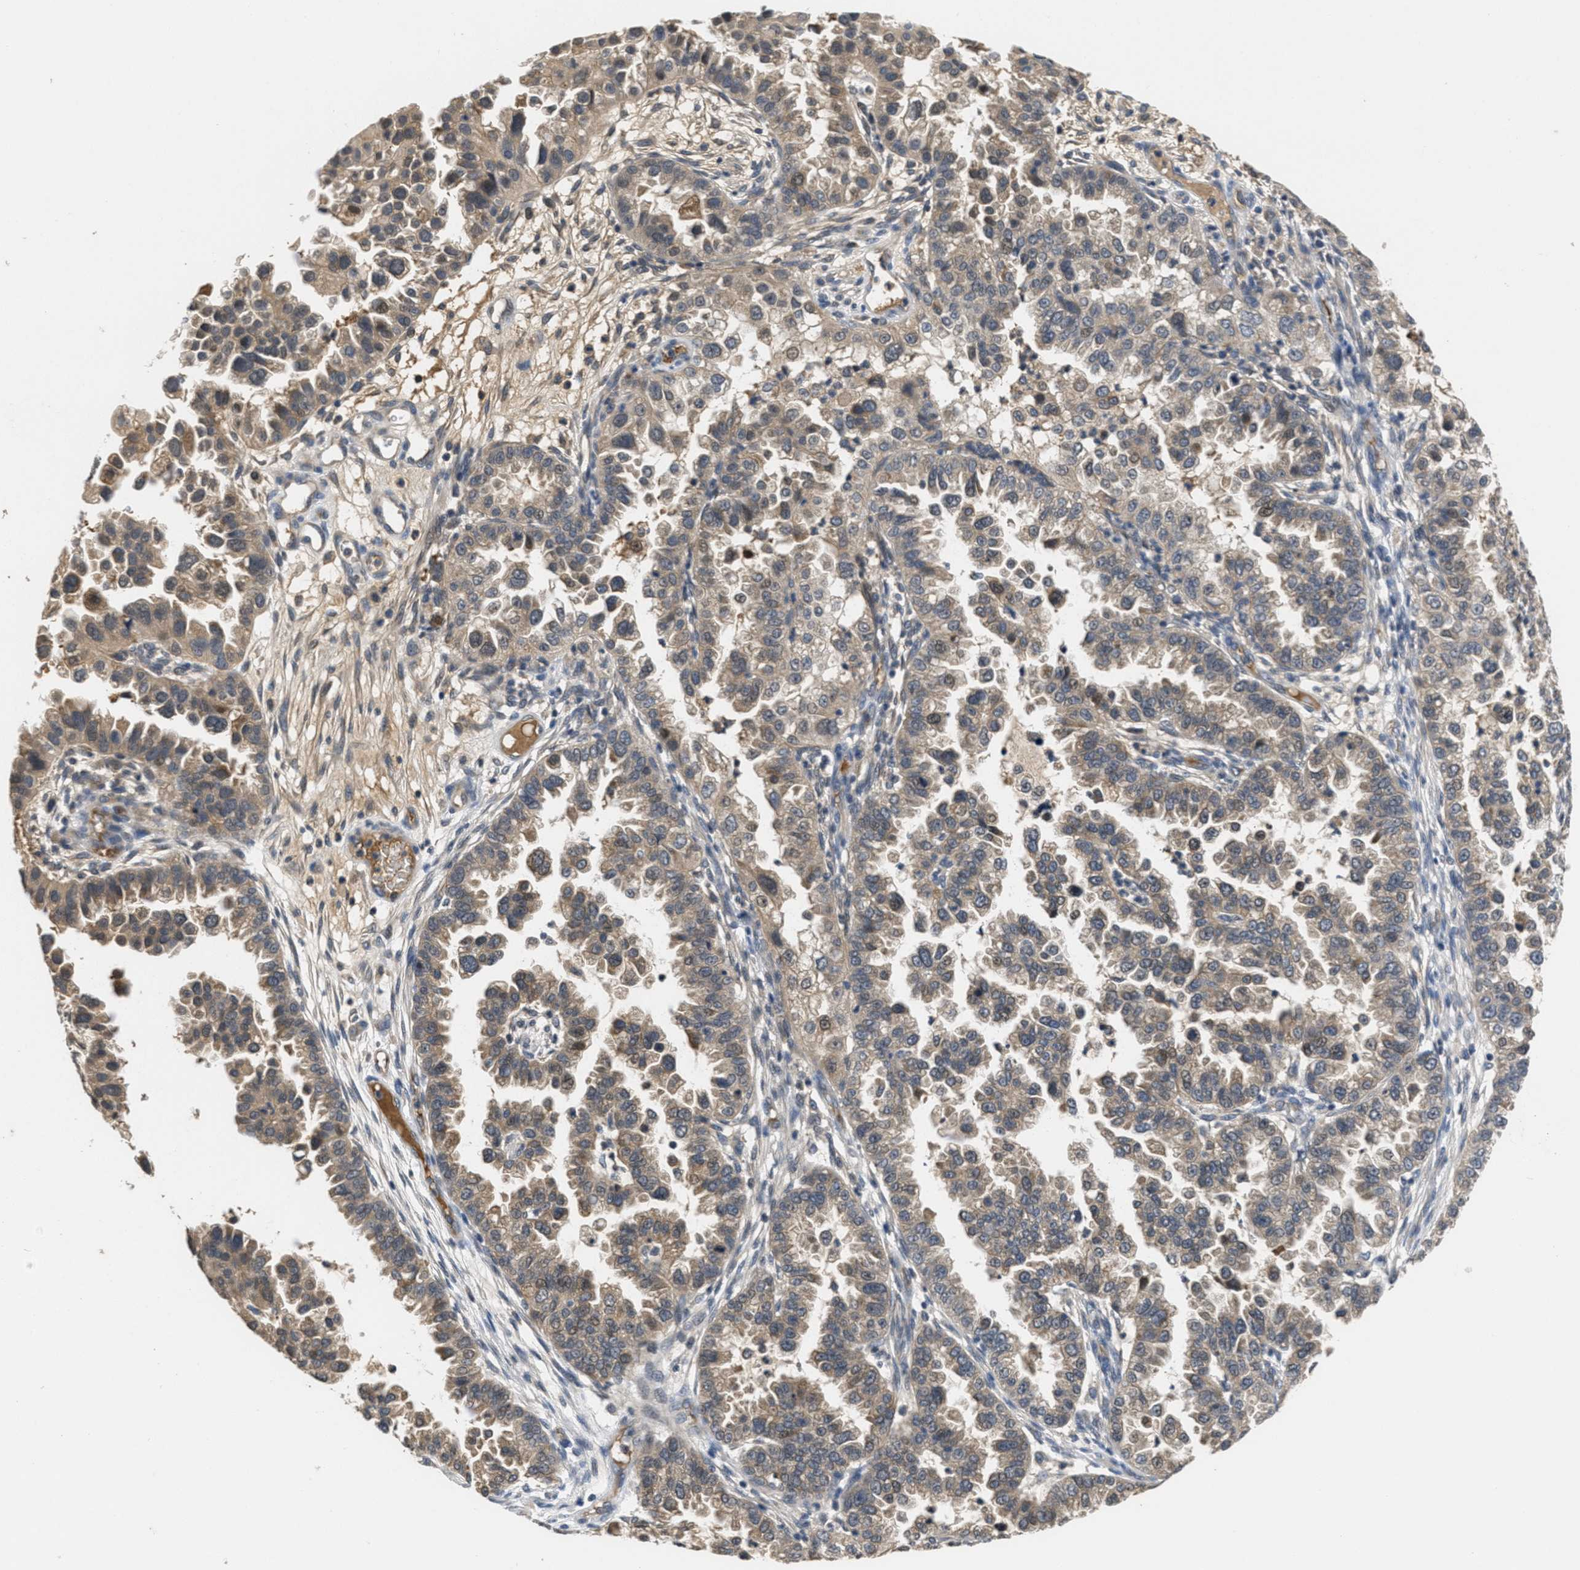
{"staining": {"intensity": "weak", "quantity": ">75%", "location": "cytoplasmic/membranous"}, "tissue": "endometrial cancer", "cell_type": "Tumor cells", "image_type": "cancer", "snomed": [{"axis": "morphology", "description": "Adenocarcinoma, NOS"}, {"axis": "topography", "description": "Endometrium"}], "caption": "Protein expression analysis of adenocarcinoma (endometrial) exhibits weak cytoplasmic/membranous staining in about >75% of tumor cells.", "gene": "ANGPT1", "patient": {"sex": "female", "age": 85}}